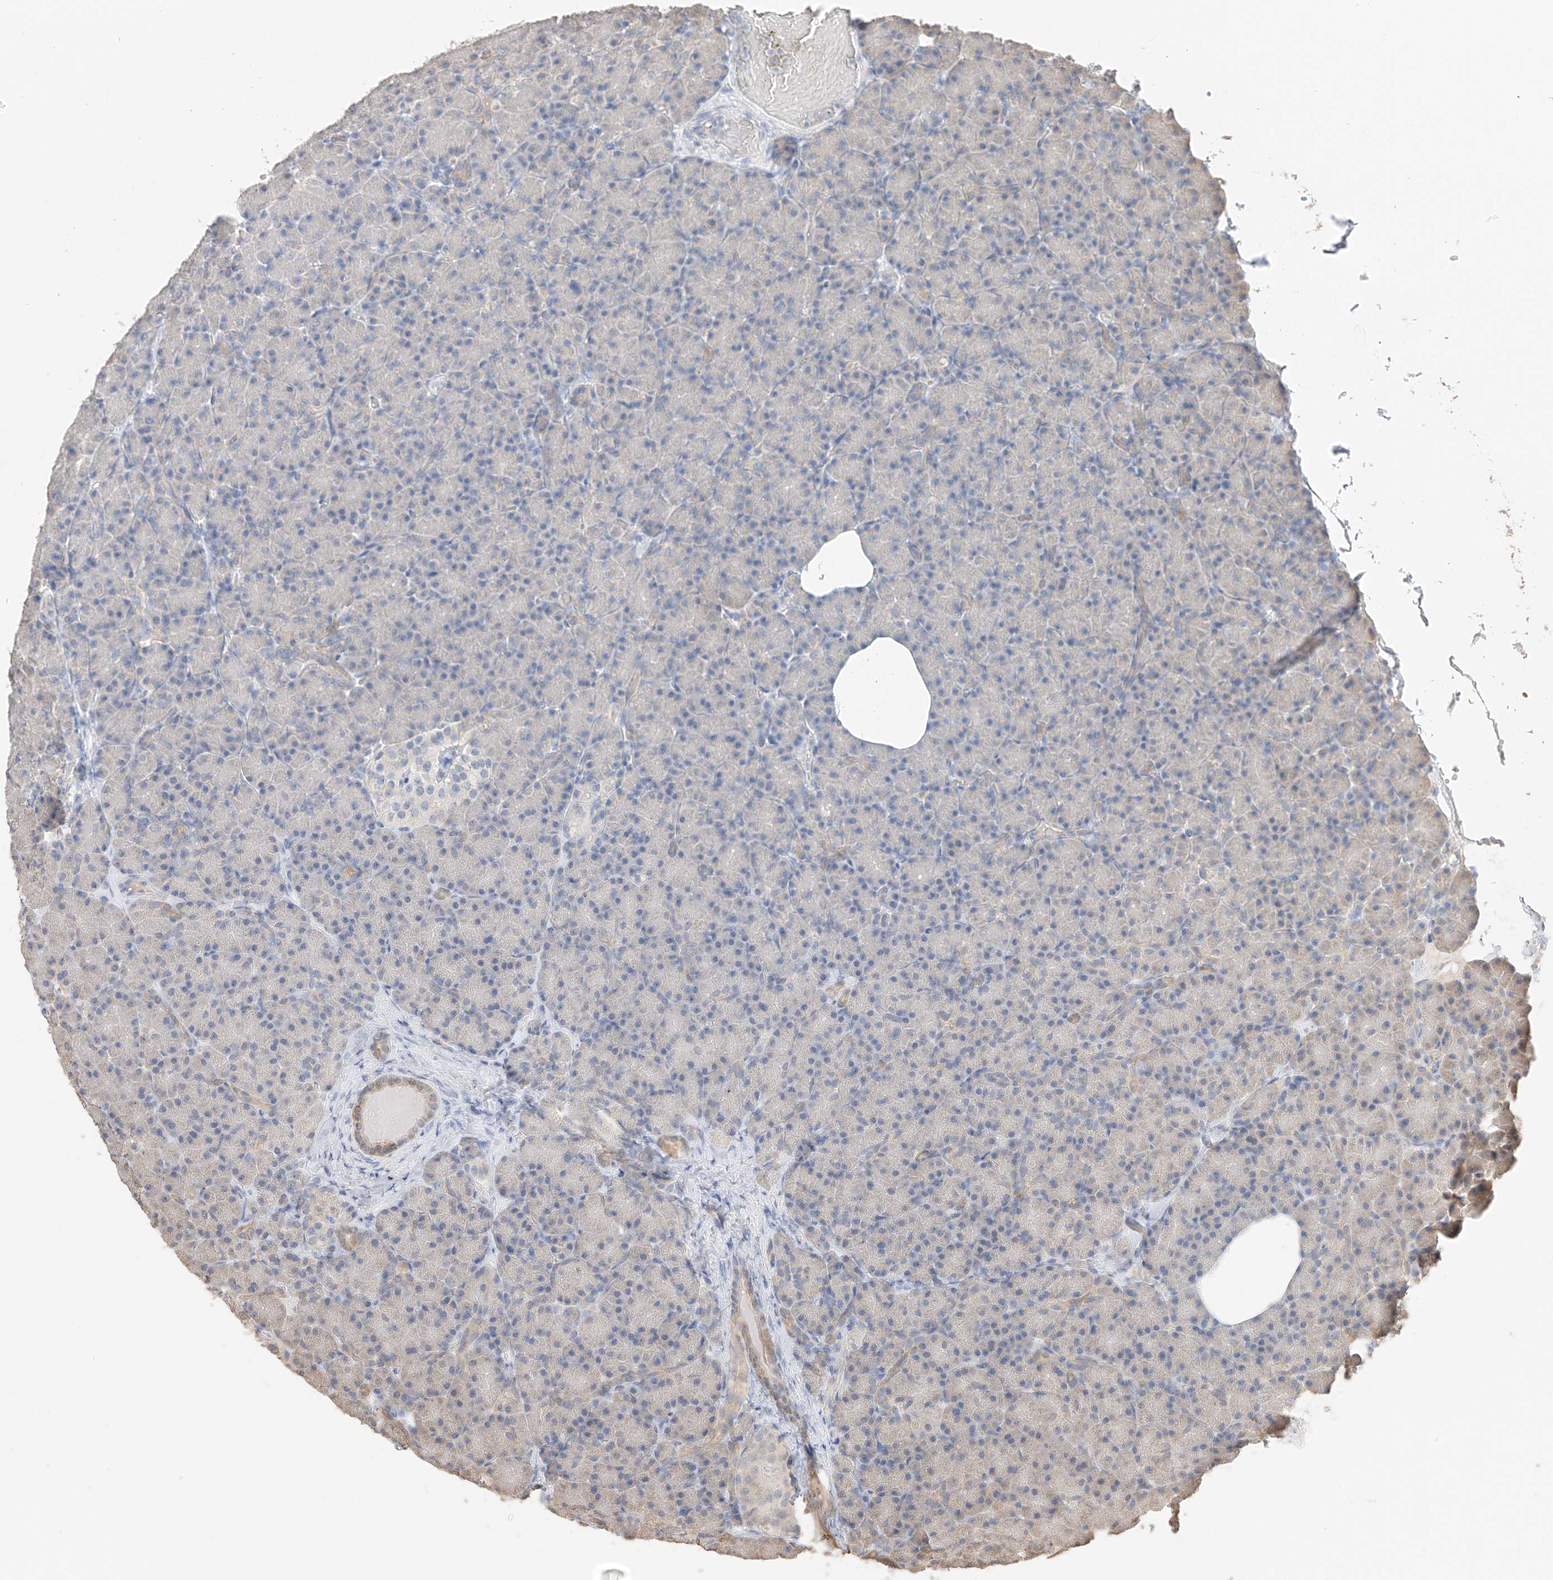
{"staining": {"intensity": "weak", "quantity": "<25%", "location": "cytoplasmic/membranous"}, "tissue": "pancreas", "cell_type": "Exocrine glandular cells", "image_type": "normal", "snomed": [{"axis": "morphology", "description": "Normal tissue, NOS"}, {"axis": "topography", "description": "Pancreas"}], "caption": "A photomicrograph of pancreas stained for a protein demonstrates no brown staining in exocrine glandular cells.", "gene": "IL22RA2", "patient": {"sex": "female", "age": 43}}